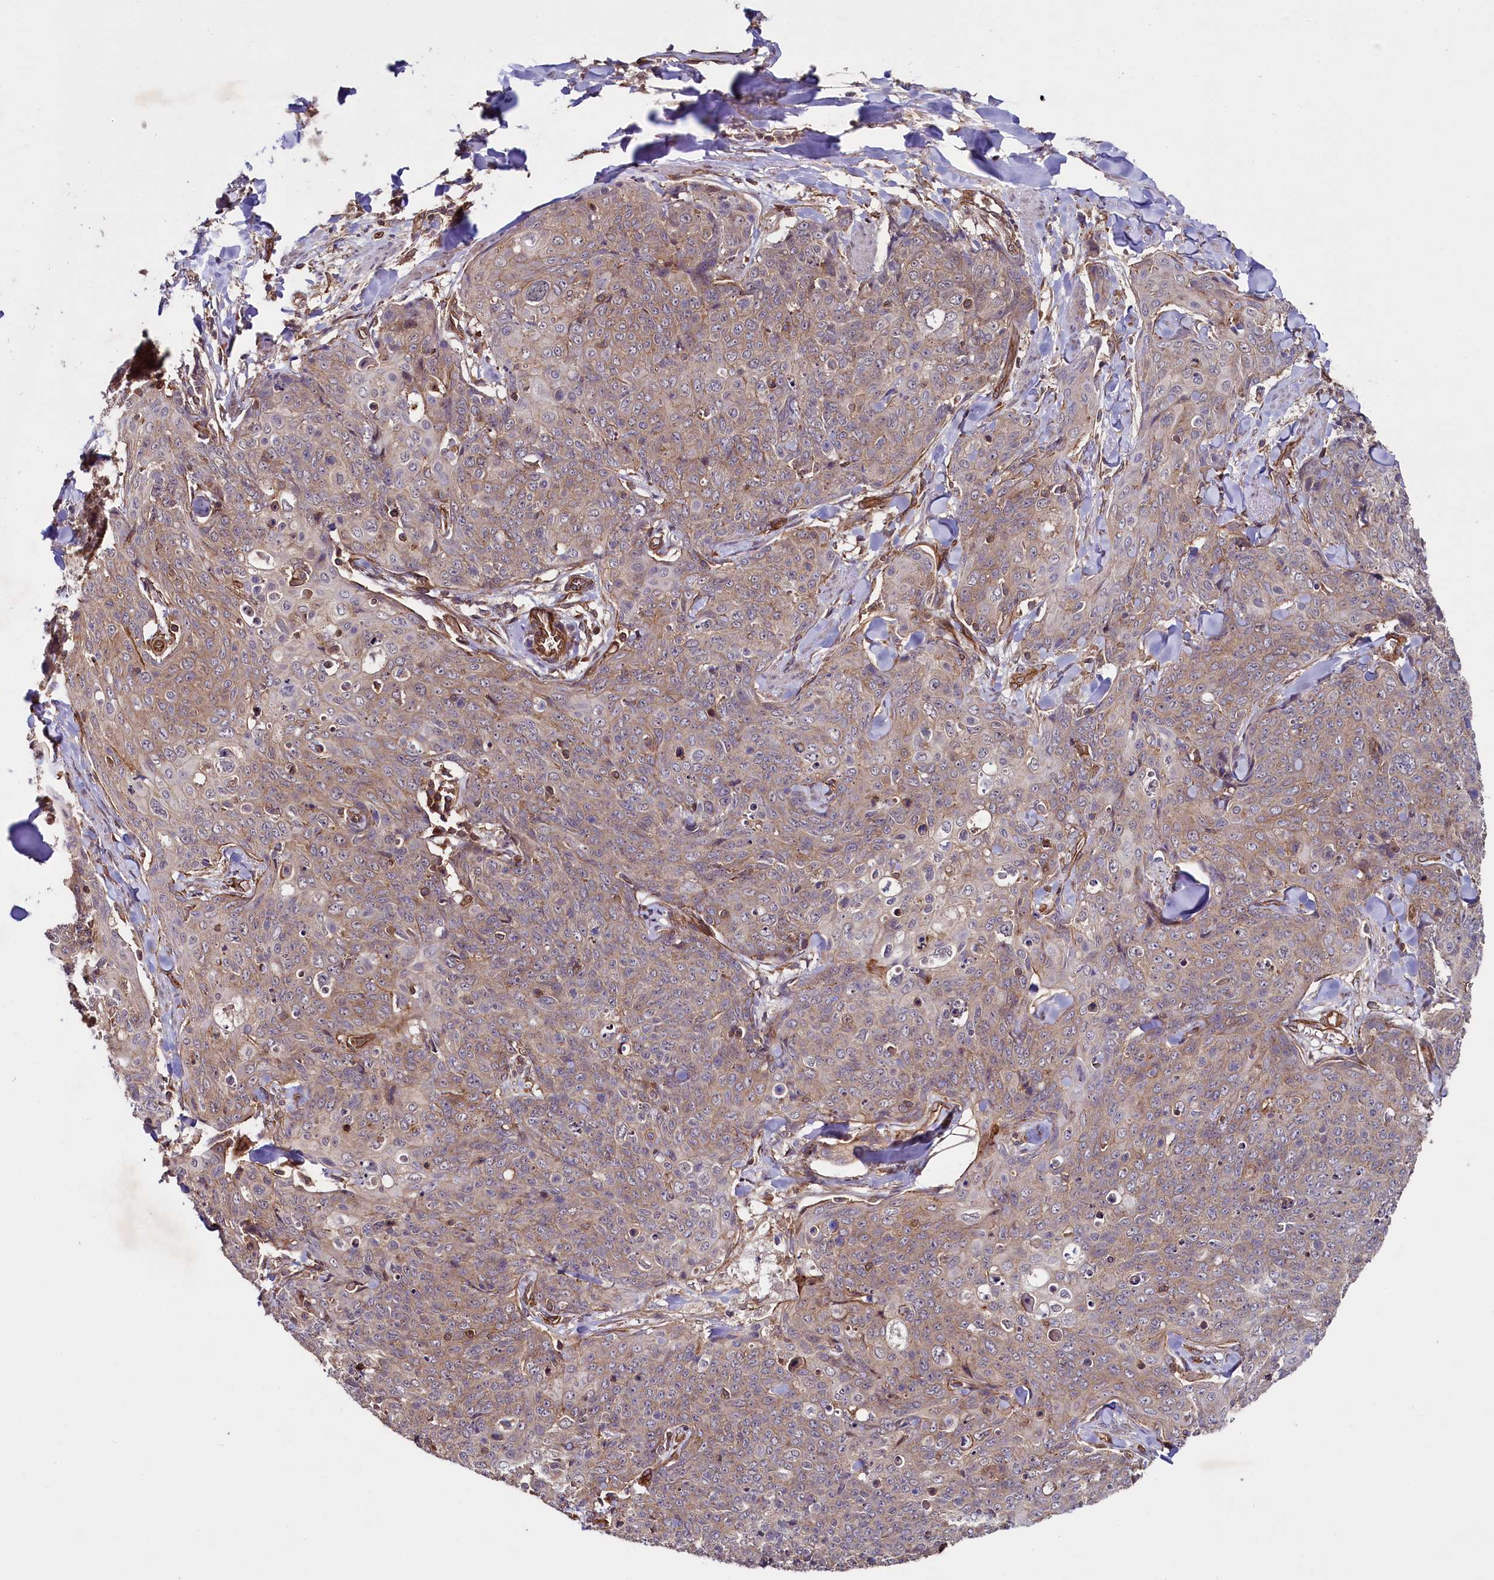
{"staining": {"intensity": "weak", "quantity": ">75%", "location": "cytoplasmic/membranous"}, "tissue": "skin cancer", "cell_type": "Tumor cells", "image_type": "cancer", "snomed": [{"axis": "morphology", "description": "Squamous cell carcinoma, NOS"}, {"axis": "topography", "description": "Skin"}, {"axis": "topography", "description": "Vulva"}], "caption": "Weak cytoplasmic/membranous protein positivity is present in approximately >75% of tumor cells in skin cancer (squamous cell carcinoma).", "gene": "SVIP", "patient": {"sex": "female", "age": 85}}